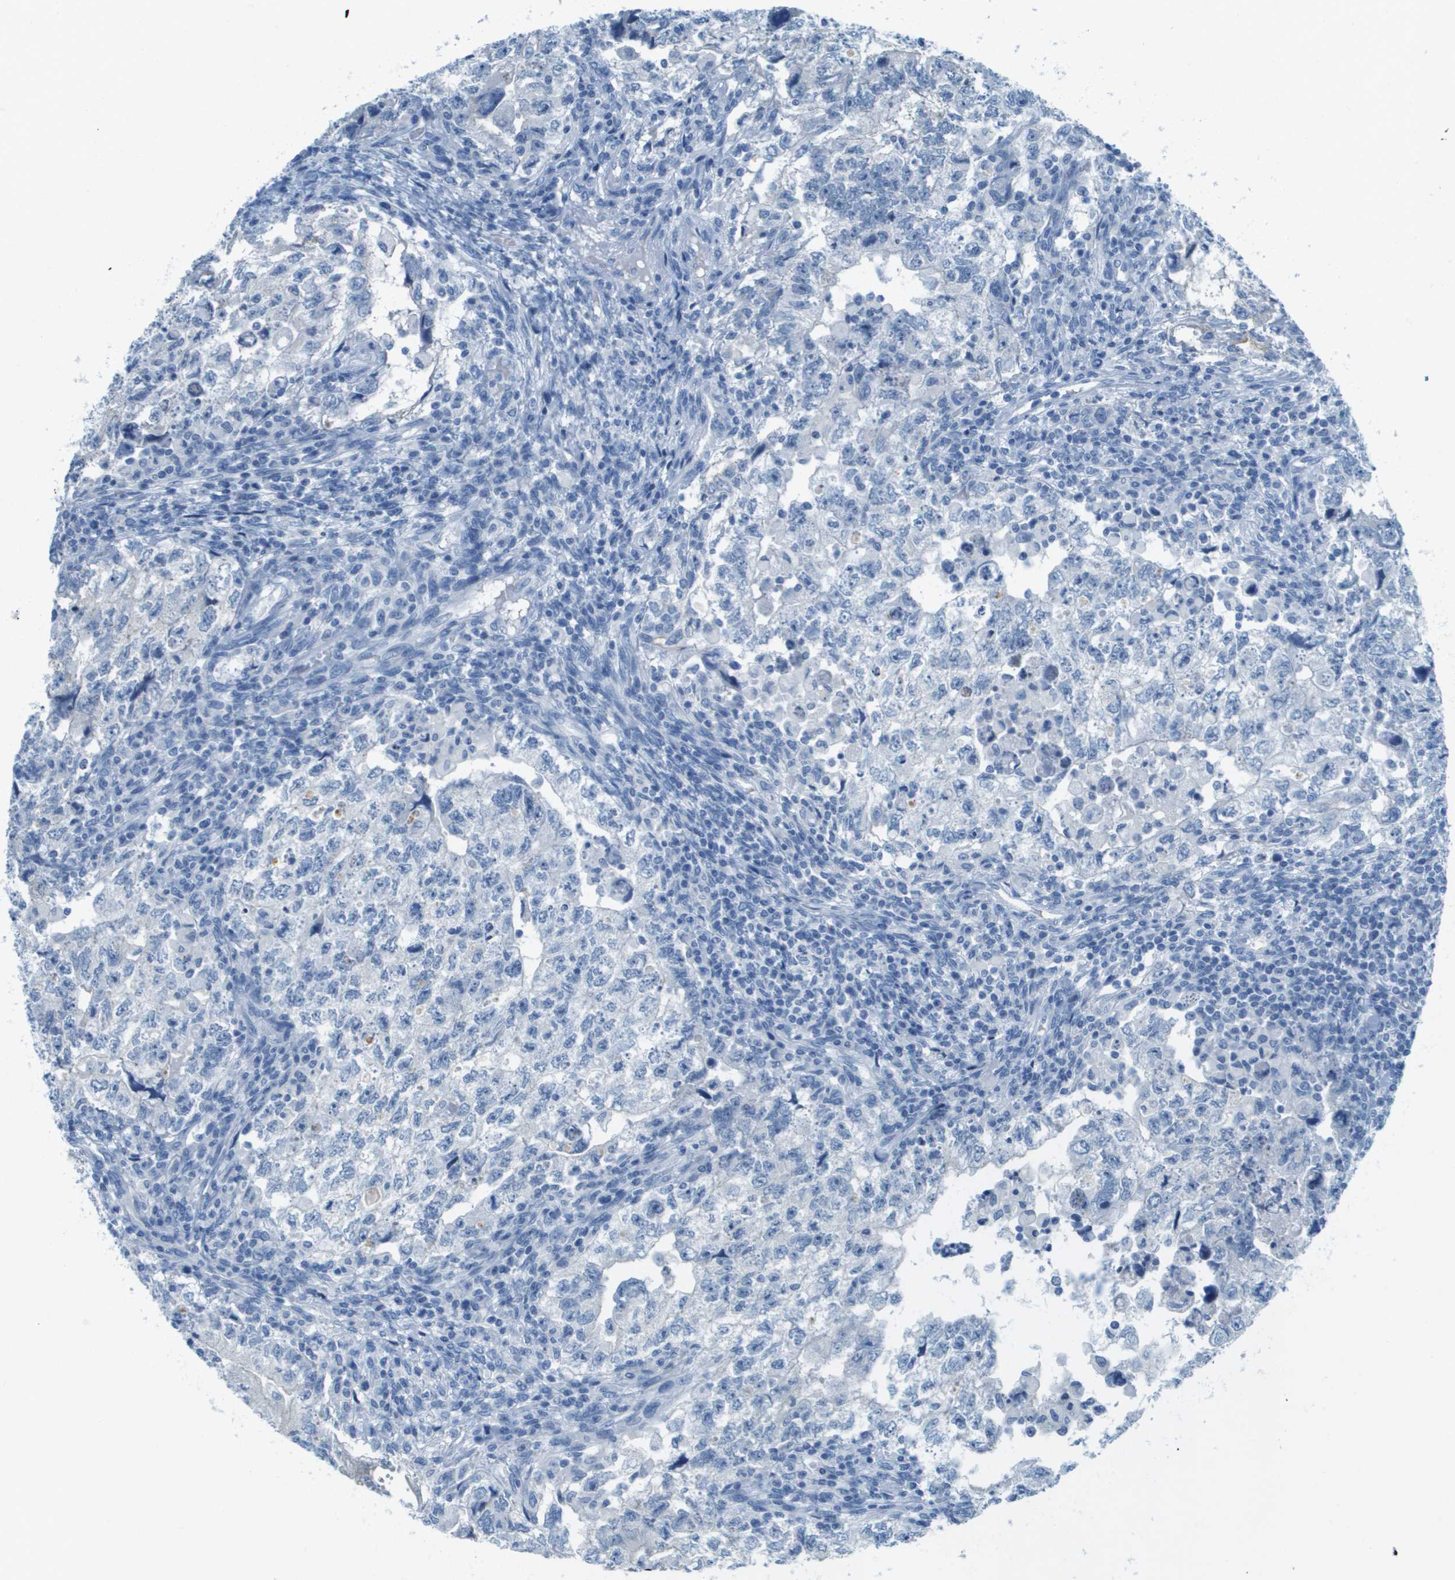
{"staining": {"intensity": "negative", "quantity": "none", "location": "none"}, "tissue": "testis cancer", "cell_type": "Tumor cells", "image_type": "cancer", "snomed": [{"axis": "morphology", "description": "Carcinoma, Embryonal, NOS"}, {"axis": "topography", "description": "Testis"}], "caption": "This image is of testis embryonal carcinoma stained with immunohistochemistry to label a protein in brown with the nuclei are counter-stained blue. There is no staining in tumor cells.", "gene": "CDHR2", "patient": {"sex": "male", "age": 36}}